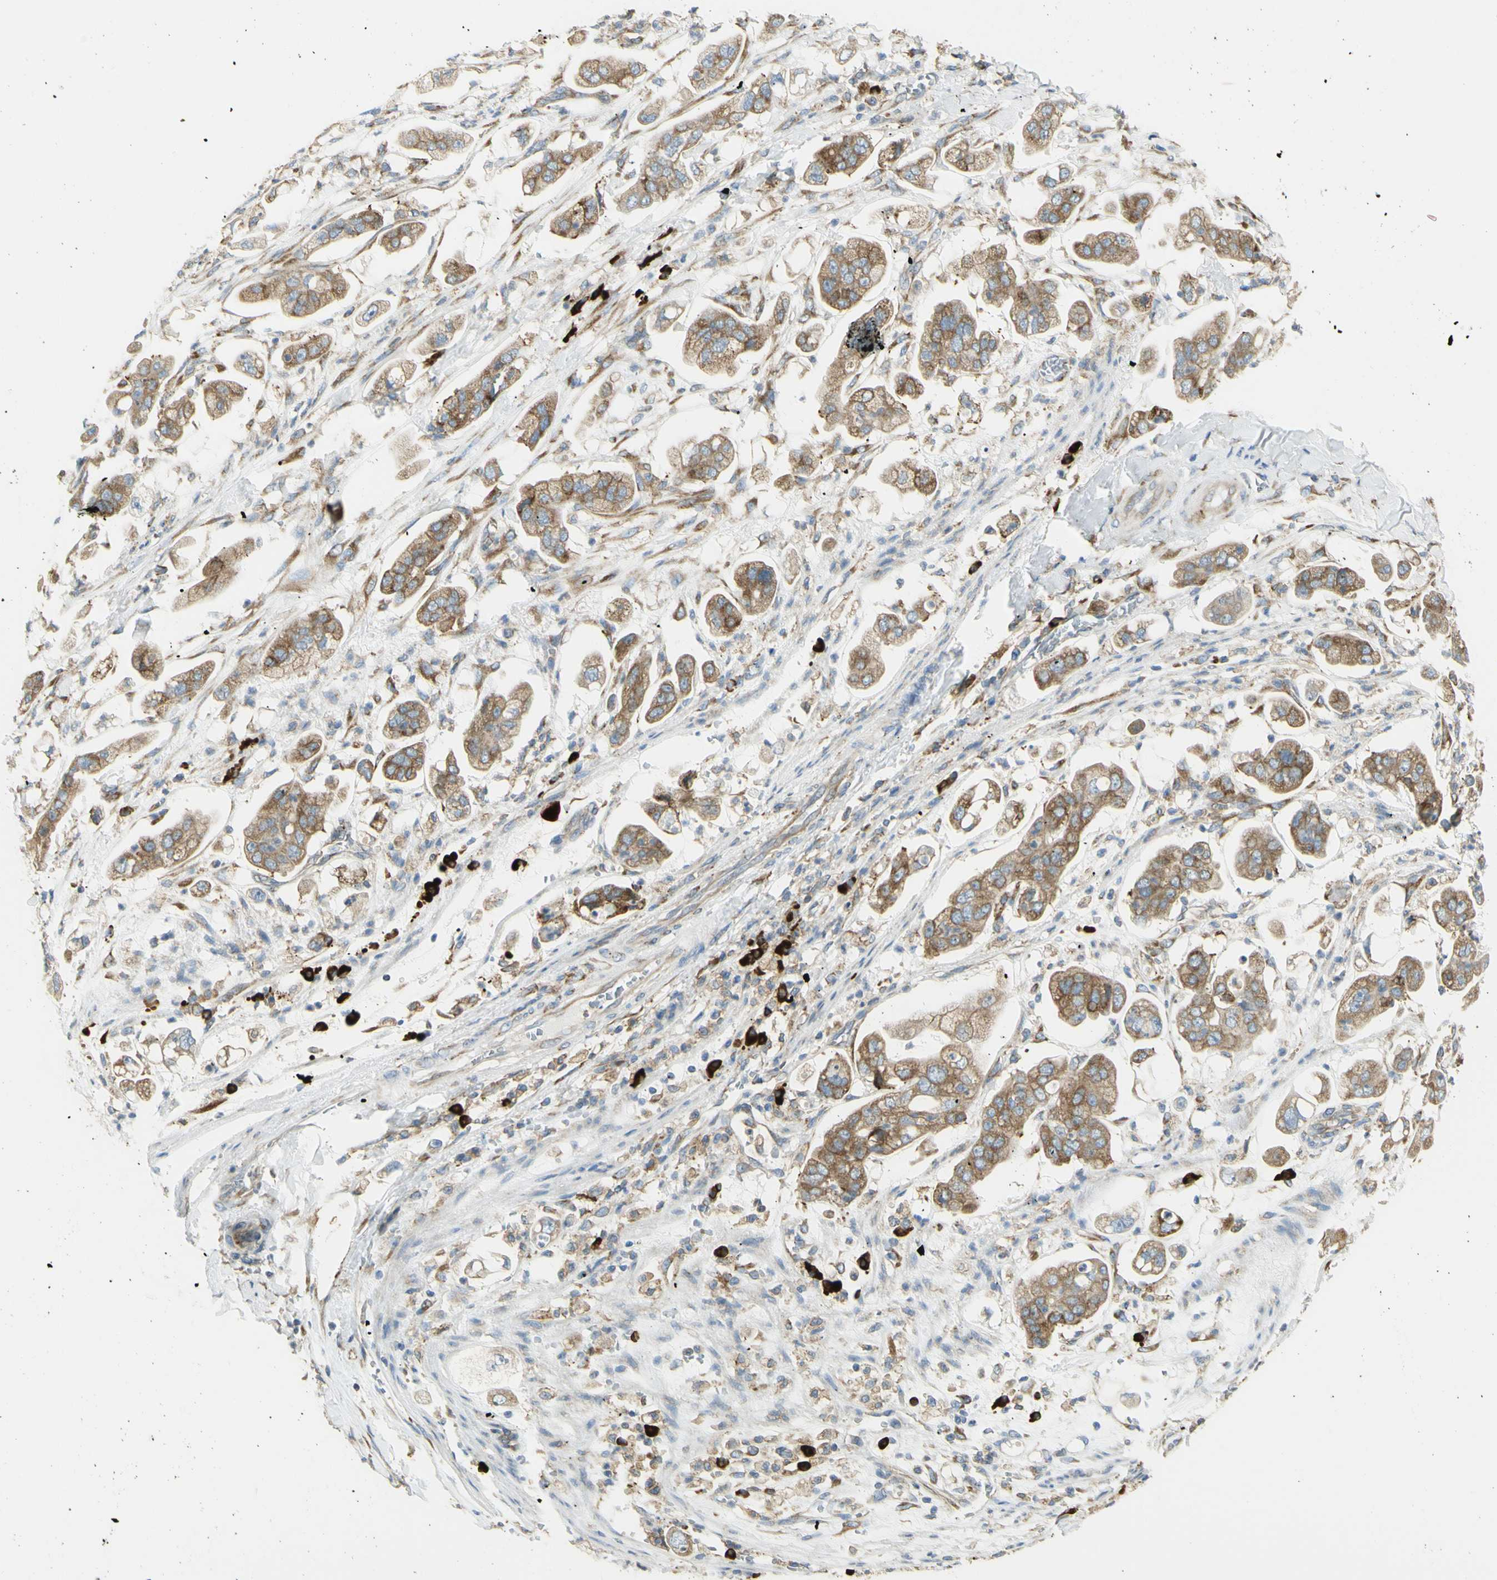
{"staining": {"intensity": "moderate", "quantity": ">75%", "location": "cytoplasmic/membranous"}, "tissue": "stomach cancer", "cell_type": "Tumor cells", "image_type": "cancer", "snomed": [{"axis": "morphology", "description": "Adenocarcinoma, NOS"}, {"axis": "topography", "description": "Stomach"}], "caption": "IHC micrograph of neoplastic tissue: adenocarcinoma (stomach) stained using immunohistochemistry exhibits medium levels of moderate protein expression localized specifically in the cytoplasmic/membranous of tumor cells, appearing as a cytoplasmic/membranous brown color.", "gene": "MANF", "patient": {"sex": "male", "age": 62}}